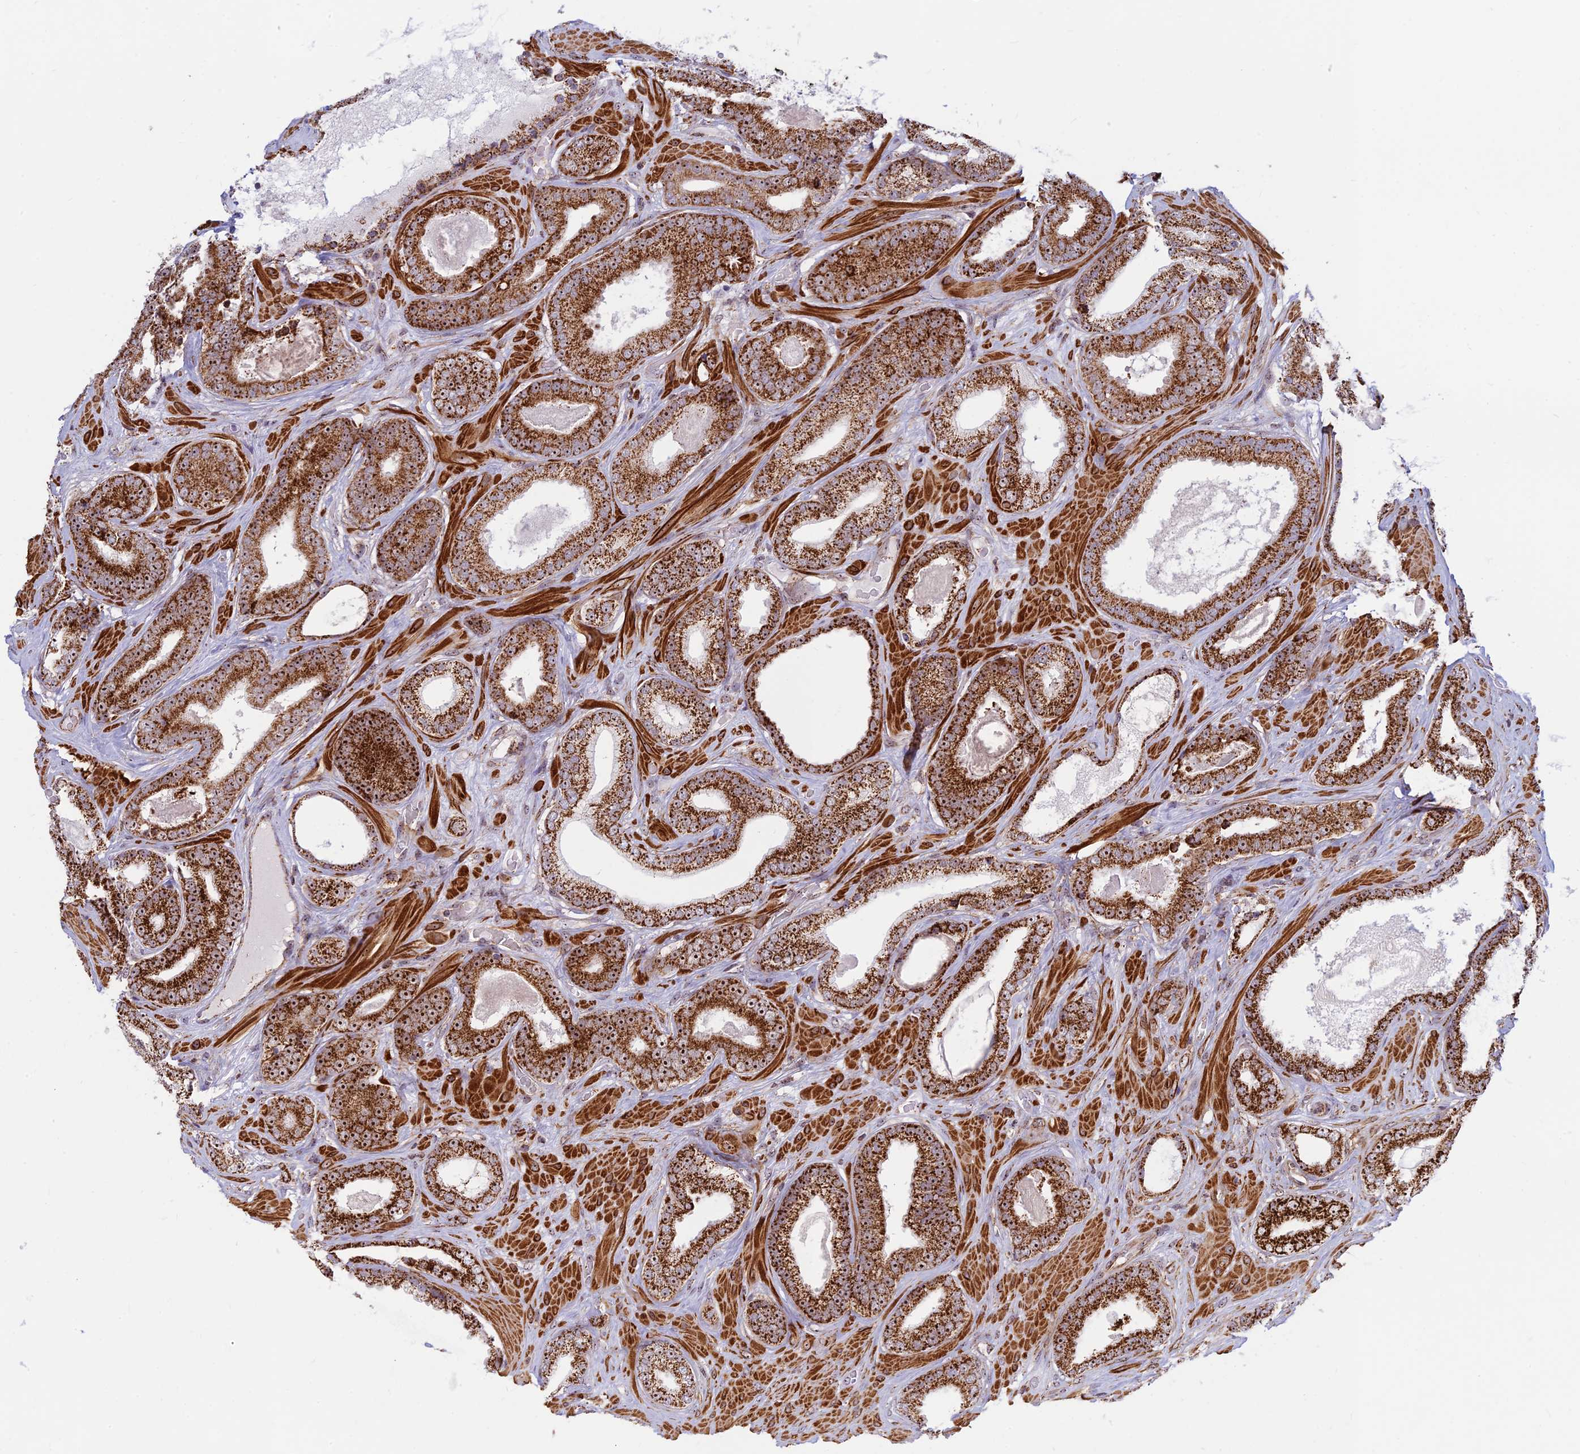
{"staining": {"intensity": "strong", "quantity": "25%-75%", "location": "cytoplasmic/membranous,nuclear"}, "tissue": "prostate cancer", "cell_type": "Tumor cells", "image_type": "cancer", "snomed": [{"axis": "morphology", "description": "Adenocarcinoma, Low grade"}, {"axis": "topography", "description": "Prostate"}], "caption": "An immunohistochemistry photomicrograph of tumor tissue is shown. Protein staining in brown labels strong cytoplasmic/membranous and nuclear positivity in low-grade adenocarcinoma (prostate) within tumor cells.", "gene": "POLR1G", "patient": {"sex": "male", "age": 57}}